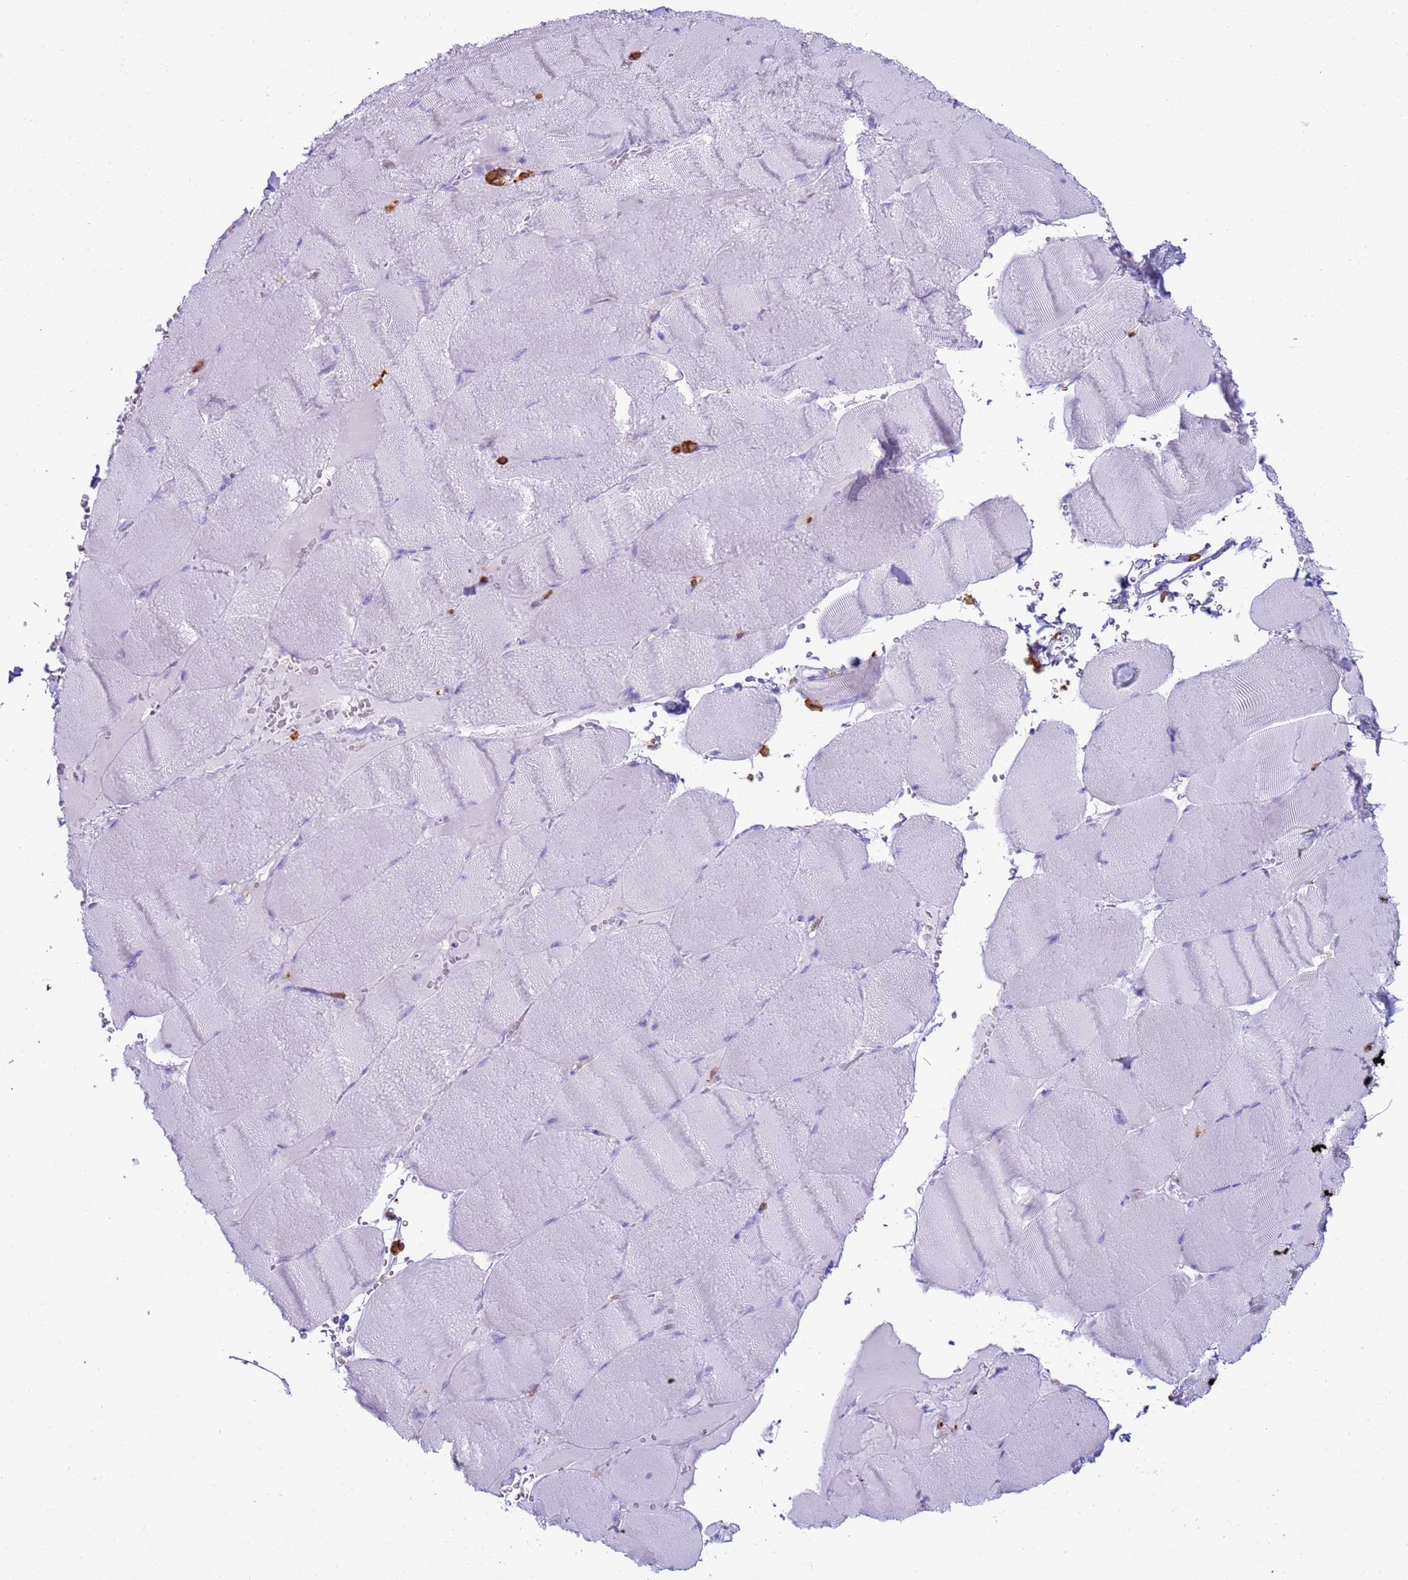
{"staining": {"intensity": "negative", "quantity": "none", "location": "none"}, "tissue": "skeletal muscle", "cell_type": "Myocytes", "image_type": "normal", "snomed": [{"axis": "morphology", "description": "Normal tissue, NOS"}, {"axis": "topography", "description": "Skeletal muscle"}, {"axis": "topography", "description": "Head-Neck"}], "caption": "Skeletal muscle stained for a protein using immunohistochemistry exhibits no expression myocytes.", "gene": "IRF5", "patient": {"sex": "male", "age": 66}}